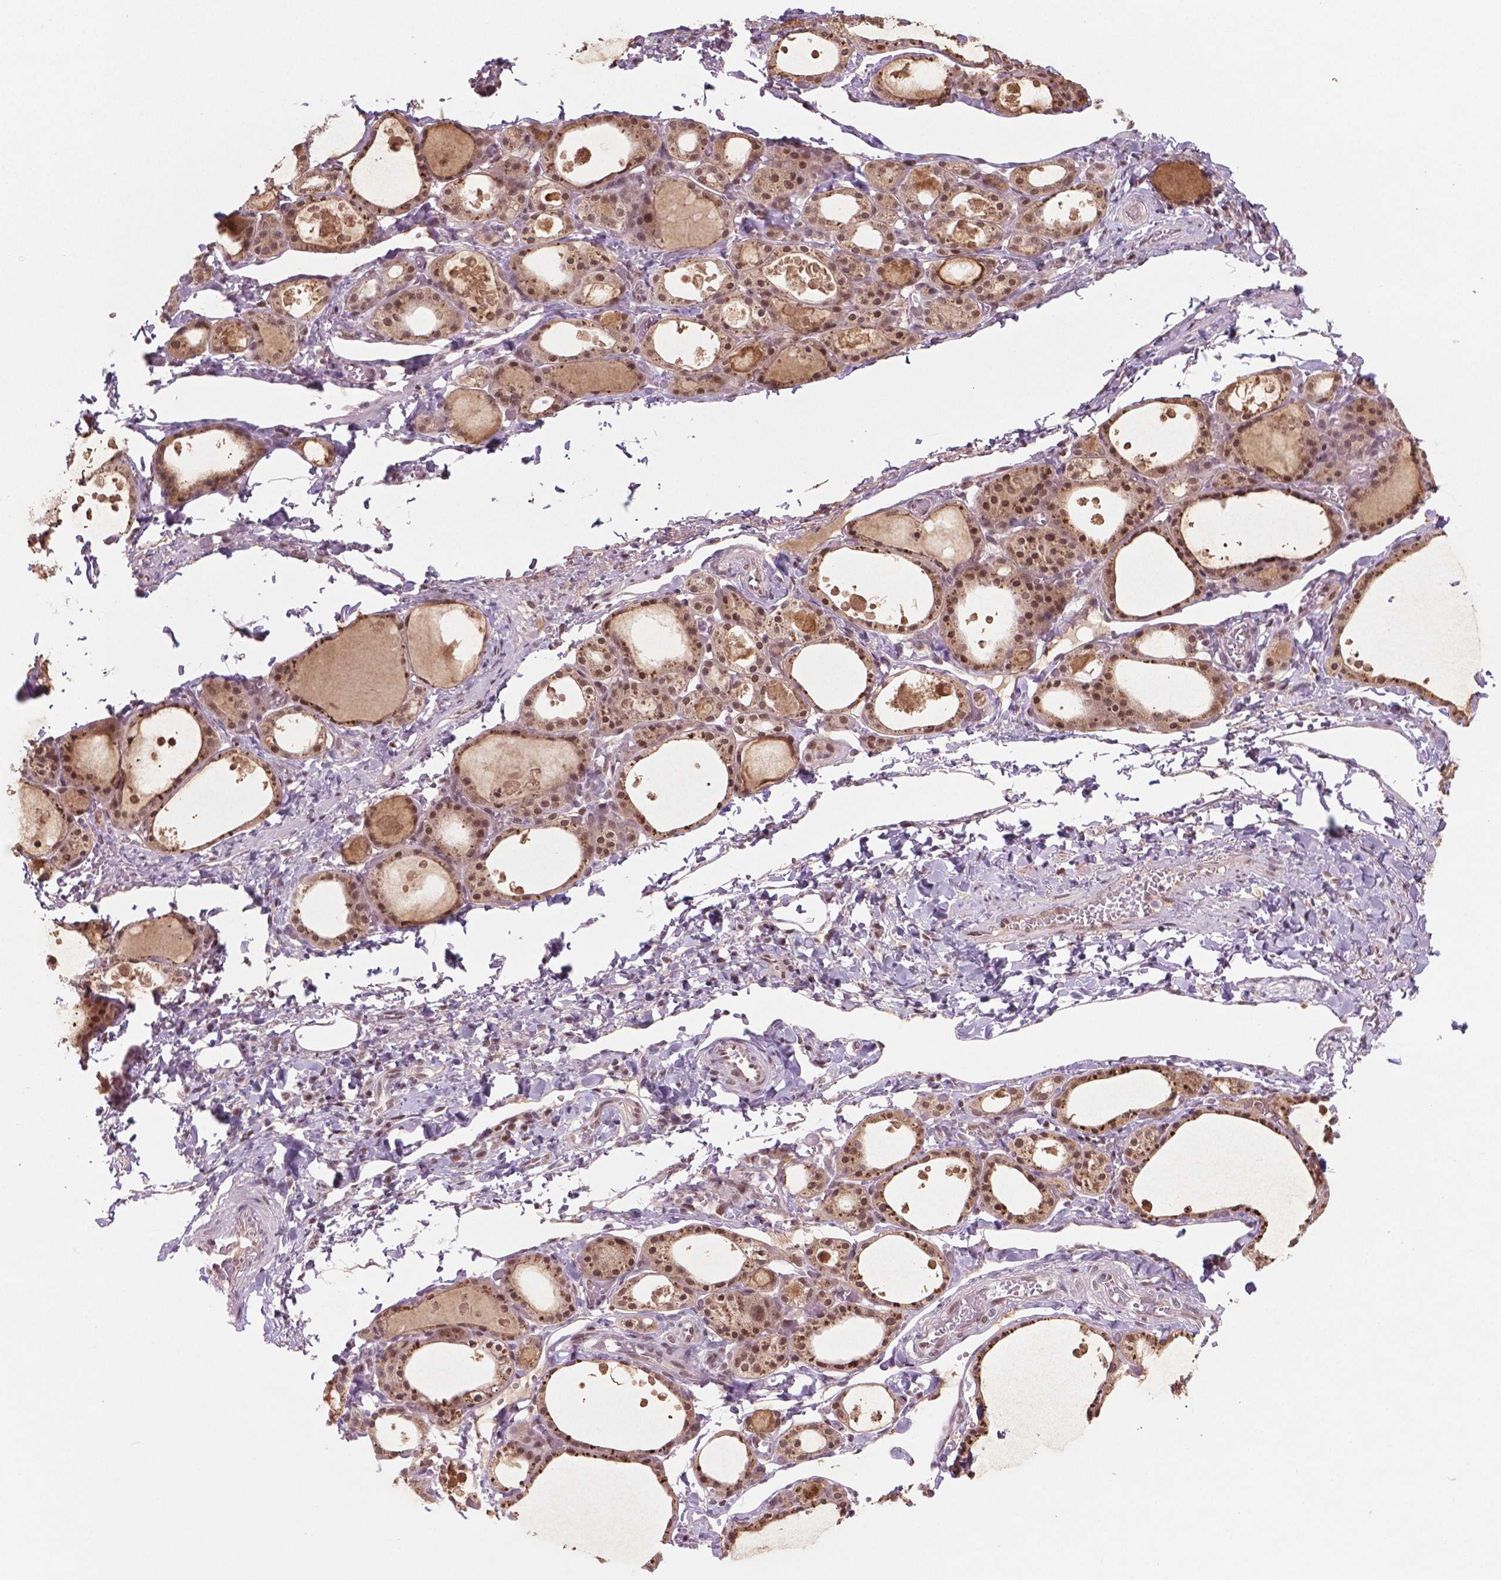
{"staining": {"intensity": "moderate", "quantity": ">75%", "location": "nuclear"}, "tissue": "thyroid gland", "cell_type": "Glandular cells", "image_type": "normal", "snomed": [{"axis": "morphology", "description": "Normal tissue, NOS"}, {"axis": "topography", "description": "Thyroid gland"}], "caption": "Protein expression analysis of normal thyroid gland demonstrates moderate nuclear positivity in approximately >75% of glandular cells.", "gene": "PHAX", "patient": {"sex": "male", "age": 68}}